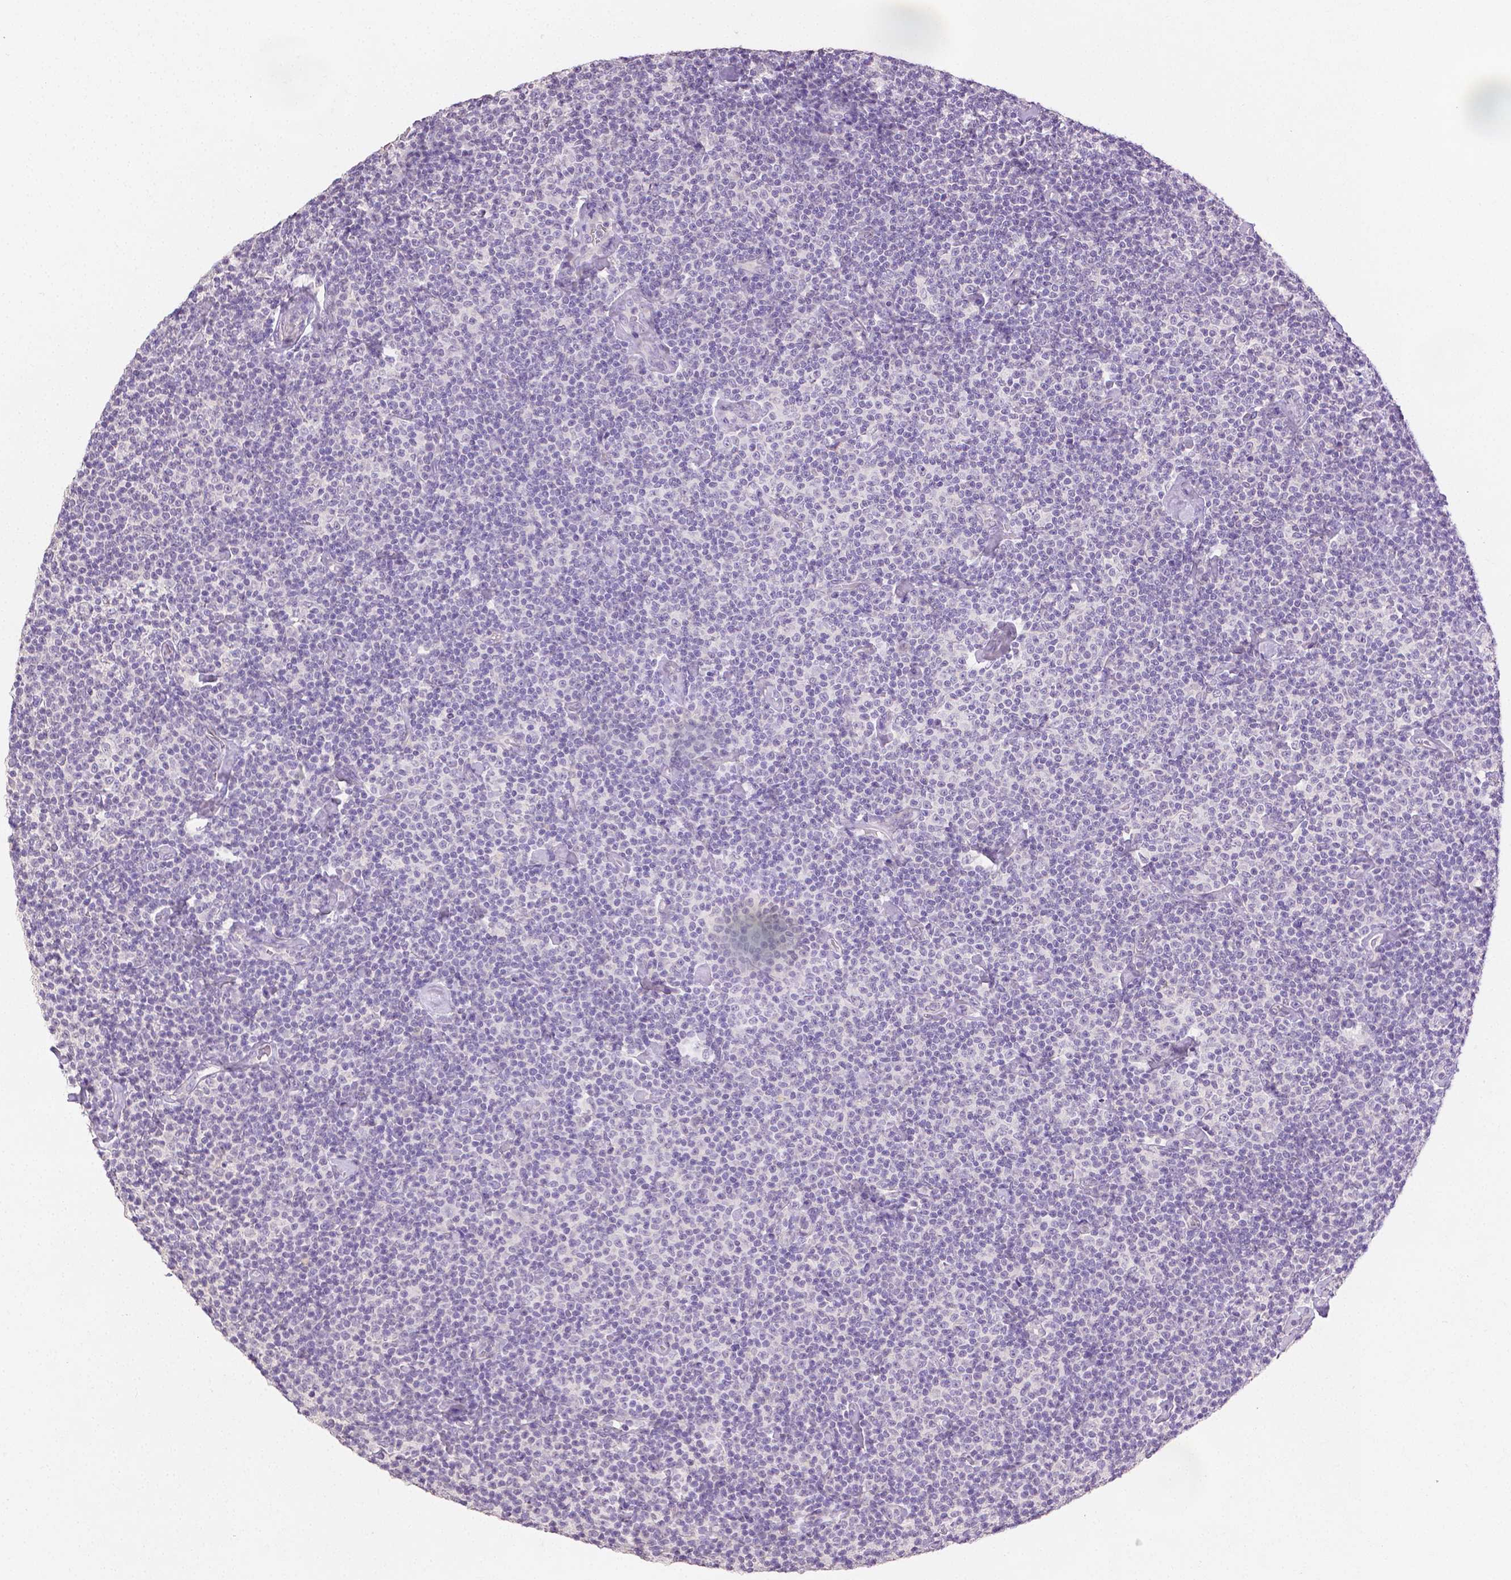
{"staining": {"intensity": "negative", "quantity": "none", "location": "none"}, "tissue": "lymphoma", "cell_type": "Tumor cells", "image_type": "cancer", "snomed": [{"axis": "morphology", "description": "Malignant lymphoma, non-Hodgkin's type, Low grade"}, {"axis": "topography", "description": "Lymph node"}], "caption": "High power microscopy image of an IHC image of malignant lymphoma, non-Hodgkin's type (low-grade), revealing no significant expression in tumor cells.", "gene": "TGM1", "patient": {"sex": "male", "age": 81}}